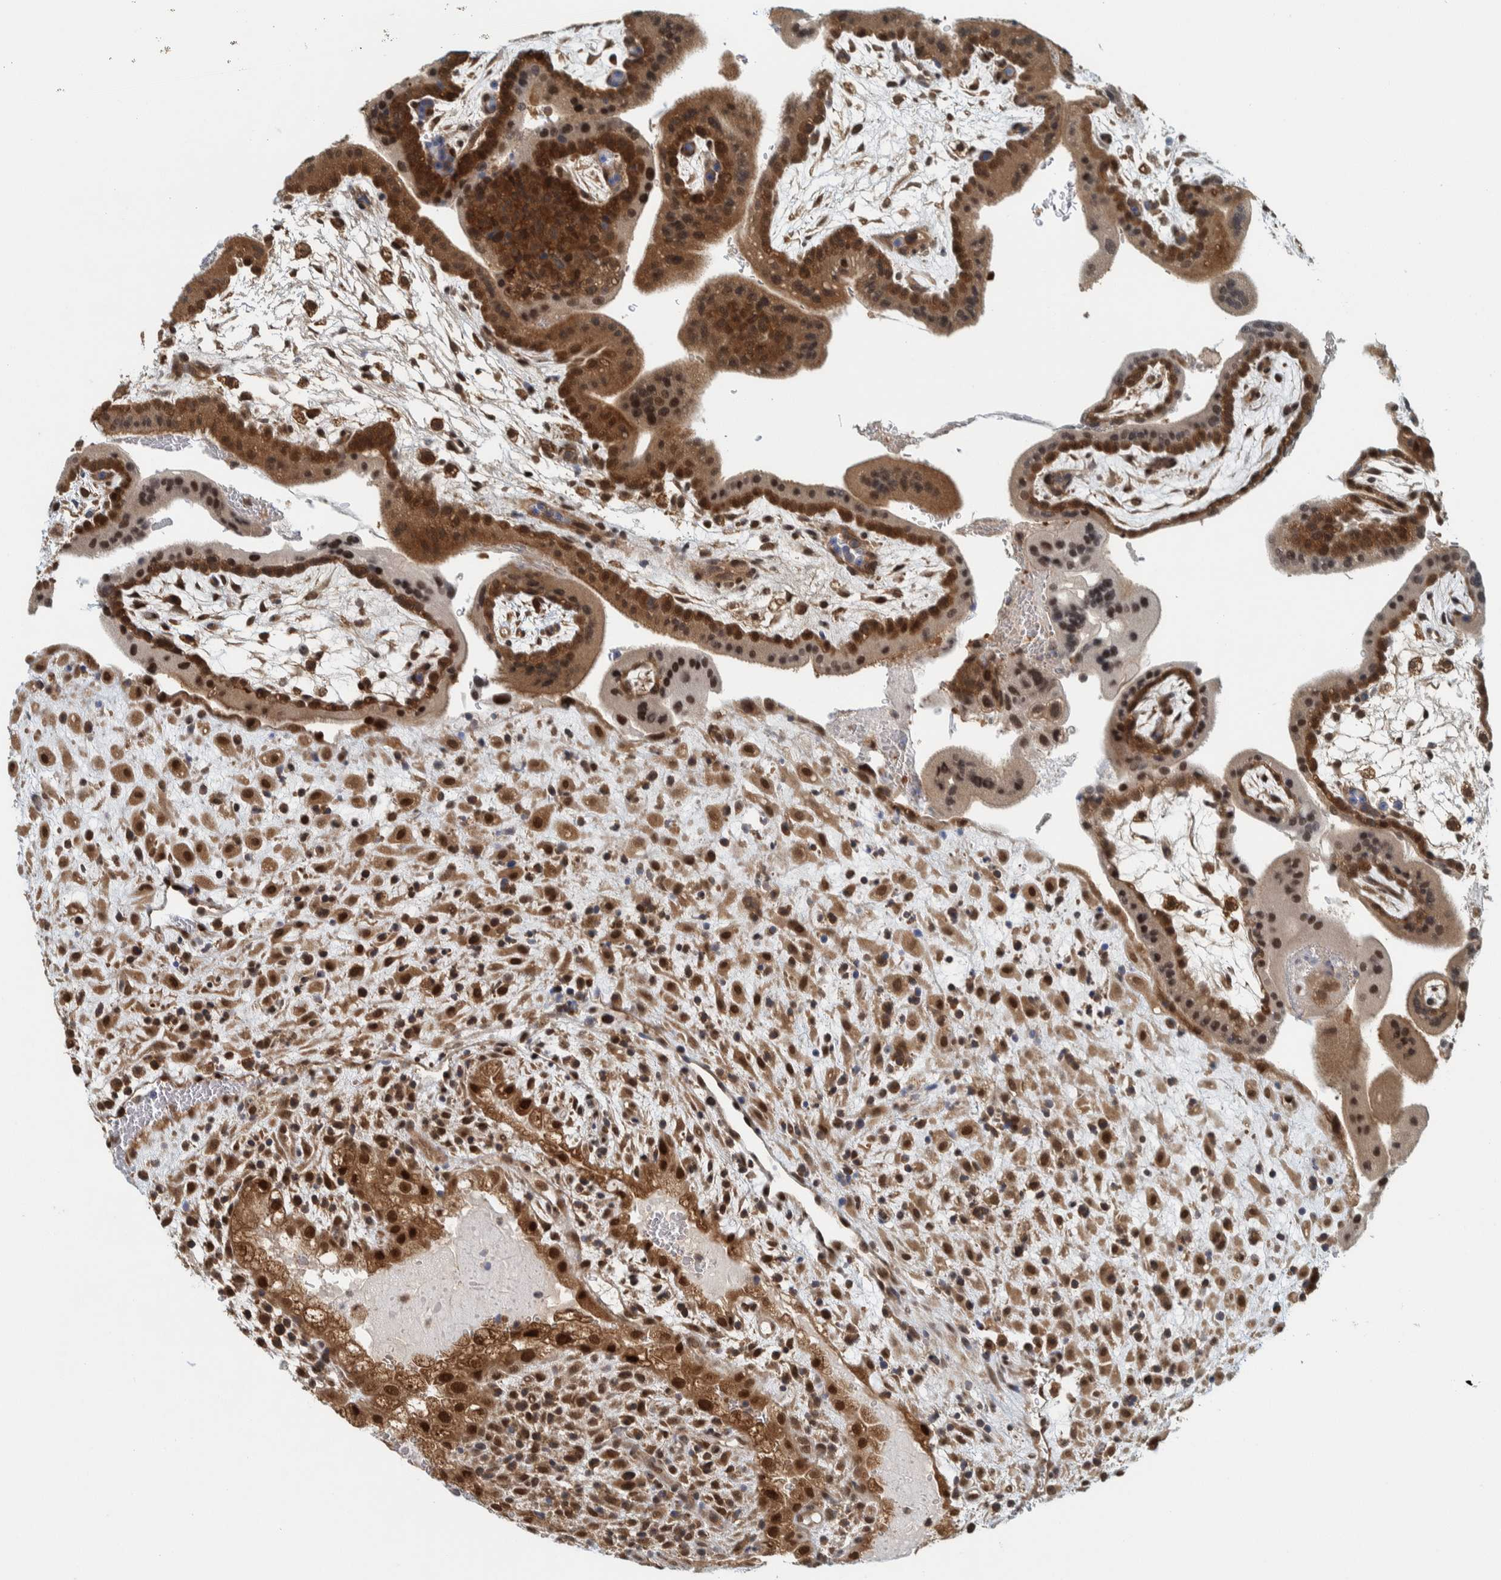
{"staining": {"intensity": "strong", "quantity": ">75%", "location": "cytoplasmic/membranous,nuclear"}, "tissue": "placenta", "cell_type": "Decidual cells", "image_type": "normal", "snomed": [{"axis": "morphology", "description": "Normal tissue, NOS"}, {"axis": "topography", "description": "Placenta"}], "caption": "A high amount of strong cytoplasmic/membranous,nuclear expression is seen in about >75% of decidual cells in normal placenta. (brown staining indicates protein expression, while blue staining denotes nuclei).", "gene": "COPS3", "patient": {"sex": "female", "age": 35}}